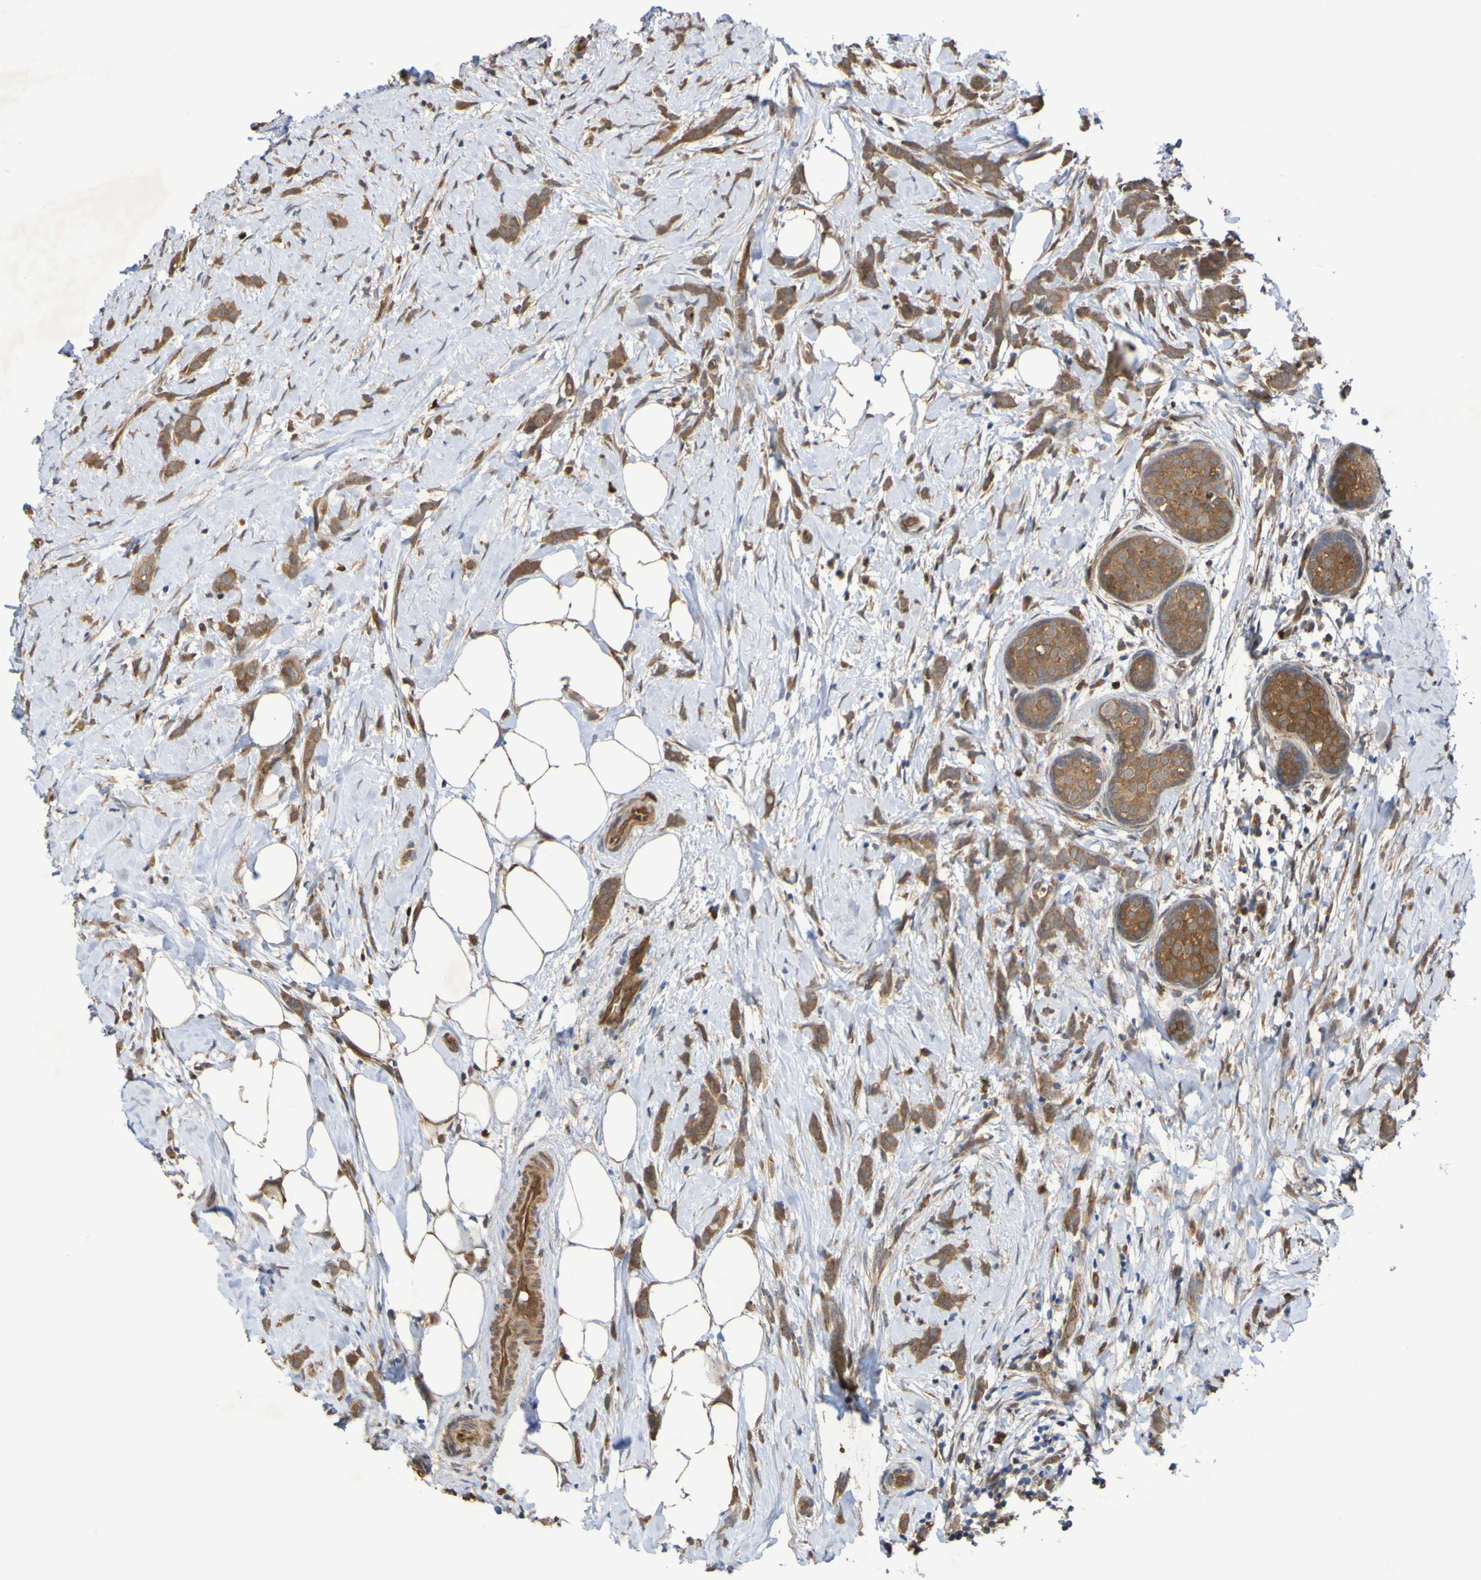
{"staining": {"intensity": "moderate", "quantity": ">75%", "location": "cytoplasmic/membranous"}, "tissue": "breast cancer", "cell_type": "Tumor cells", "image_type": "cancer", "snomed": [{"axis": "morphology", "description": "Lobular carcinoma, in situ"}, {"axis": "morphology", "description": "Lobular carcinoma"}, {"axis": "topography", "description": "Breast"}], "caption": "This histopathology image demonstrates IHC staining of breast lobular carcinoma, with medium moderate cytoplasmic/membranous staining in approximately >75% of tumor cells.", "gene": "SERPINB6", "patient": {"sex": "female", "age": 41}}